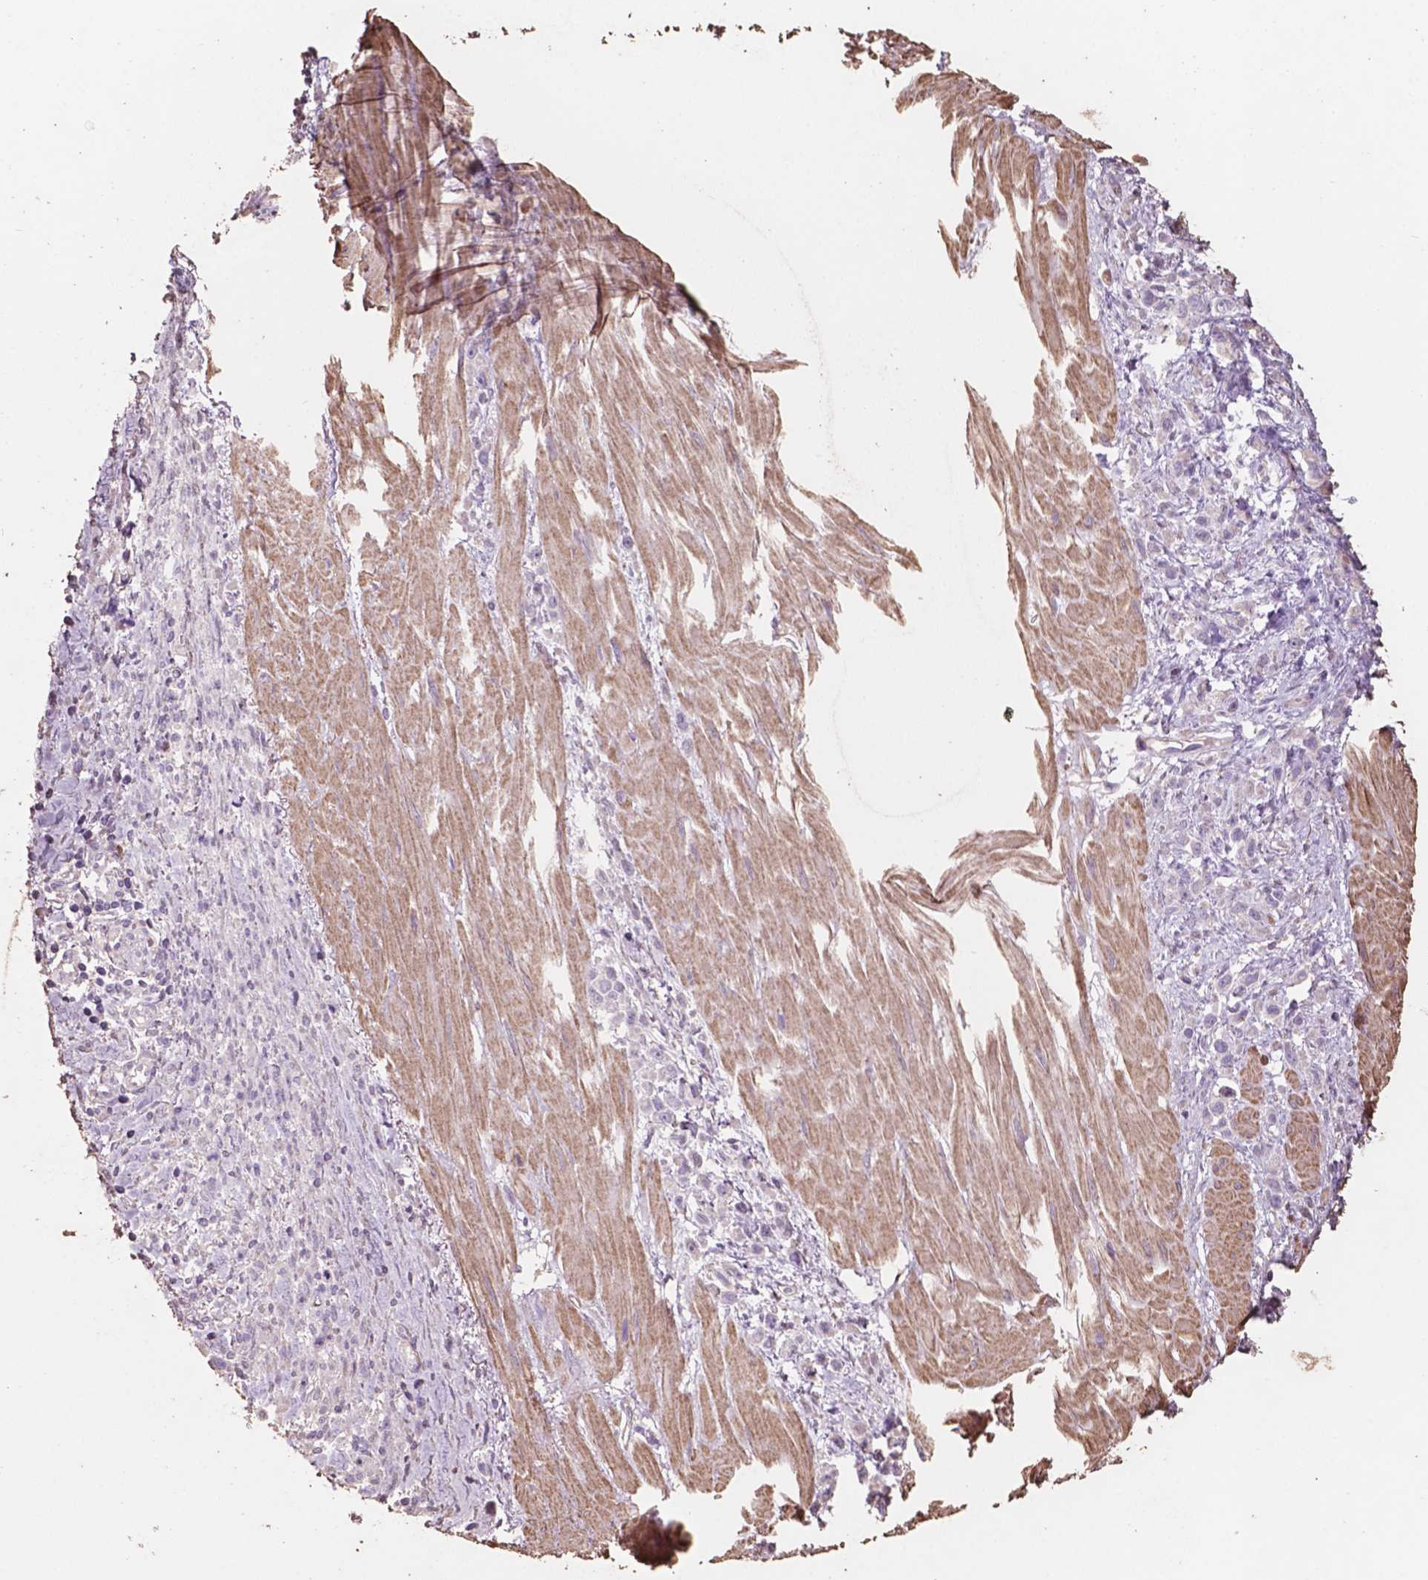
{"staining": {"intensity": "negative", "quantity": "none", "location": "none"}, "tissue": "stomach cancer", "cell_type": "Tumor cells", "image_type": "cancer", "snomed": [{"axis": "morphology", "description": "Adenocarcinoma, NOS"}, {"axis": "topography", "description": "Stomach"}], "caption": "Tumor cells are negative for brown protein staining in adenocarcinoma (stomach). The staining is performed using DAB brown chromogen with nuclei counter-stained in using hematoxylin.", "gene": "COMMD4", "patient": {"sex": "male", "age": 47}}